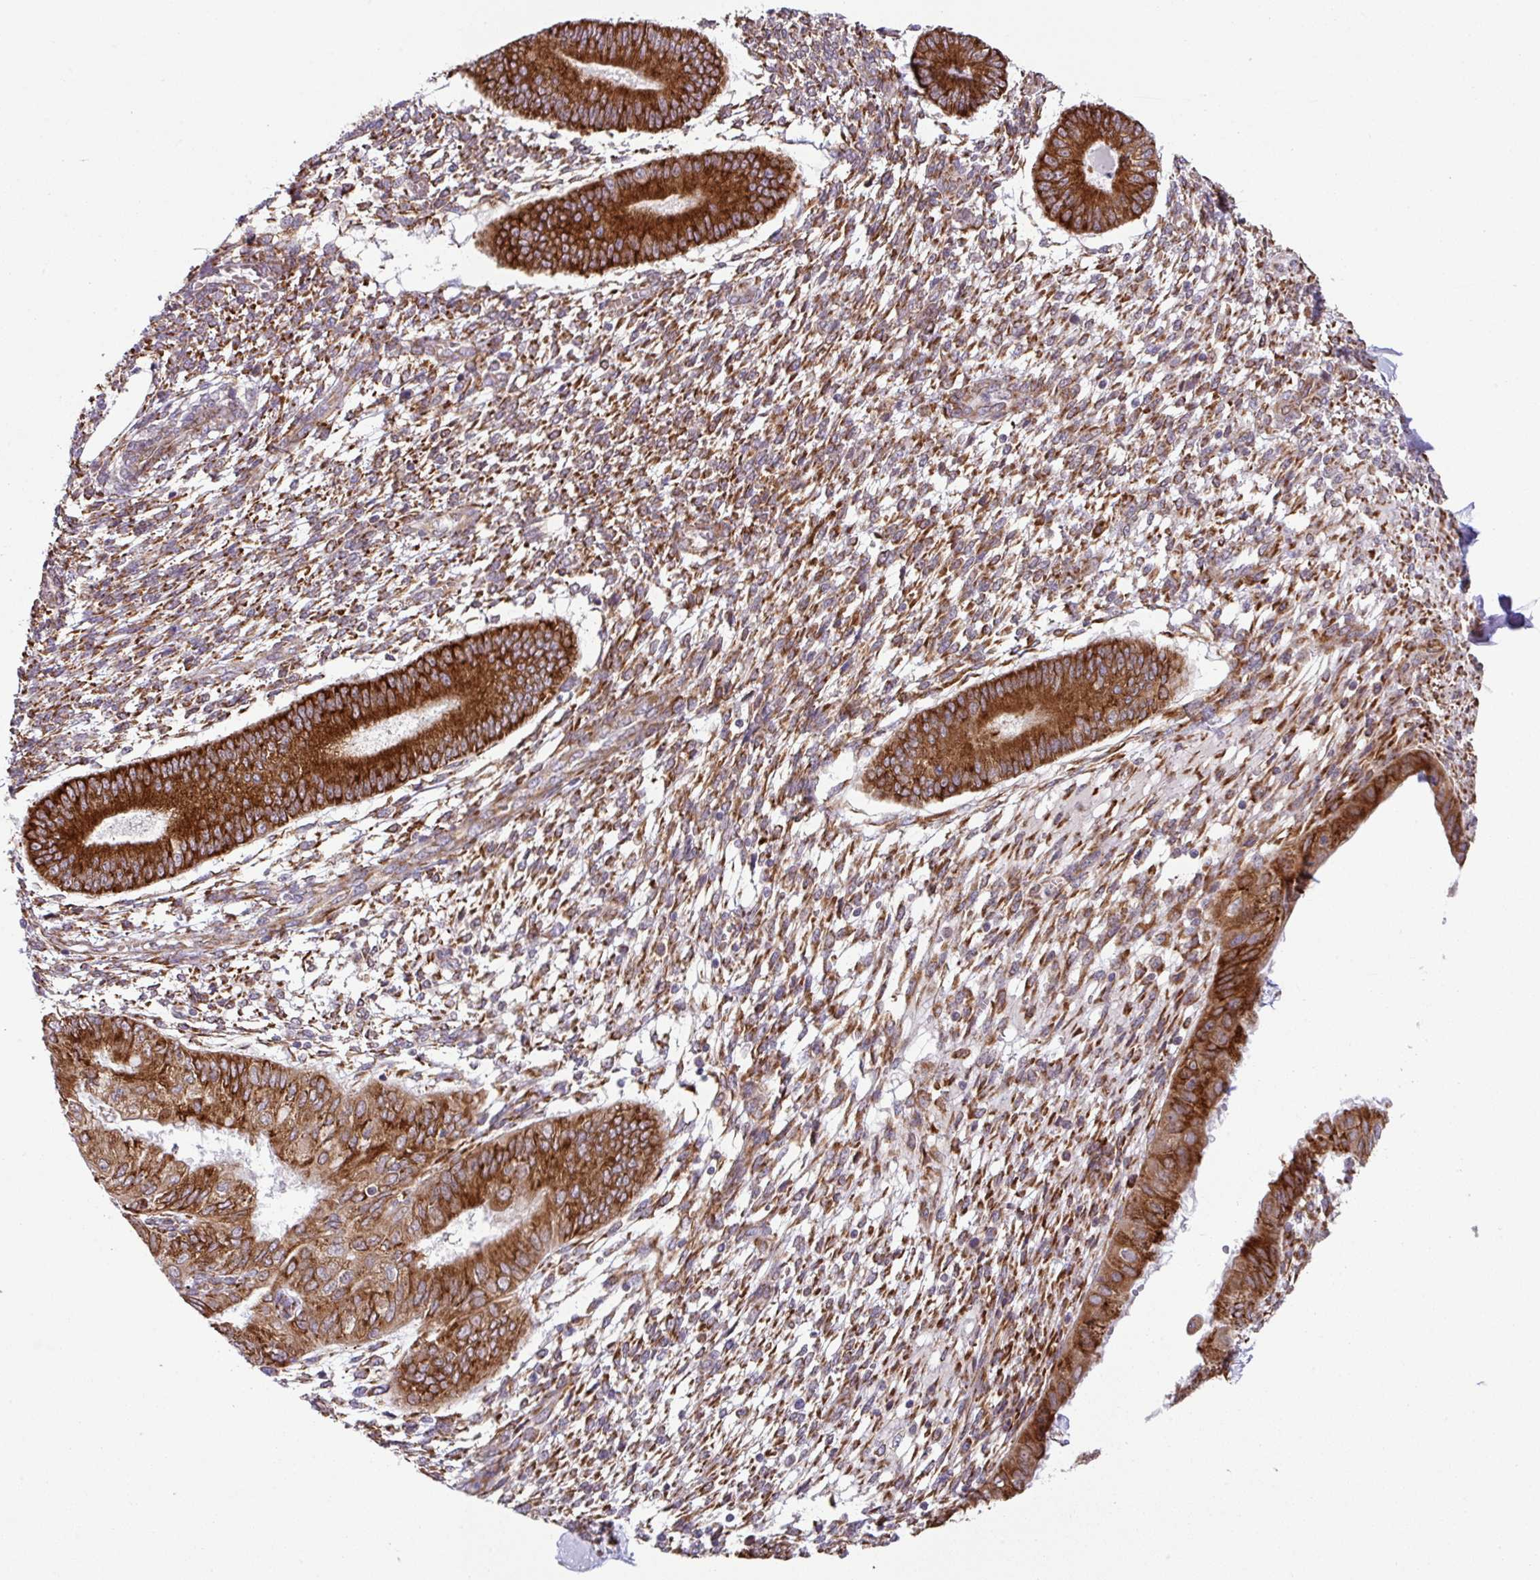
{"staining": {"intensity": "strong", "quantity": ">75%", "location": "cytoplasmic/membranous"}, "tissue": "endometrium", "cell_type": "Cells in endometrial stroma", "image_type": "normal", "snomed": [{"axis": "morphology", "description": "Normal tissue, NOS"}, {"axis": "topography", "description": "Endometrium"}], "caption": "Strong cytoplasmic/membranous positivity for a protein is seen in approximately >75% of cells in endometrial stroma of benign endometrium using IHC.", "gene": "SLC39A7", "patient": {"sex": "female", "age": 49}}